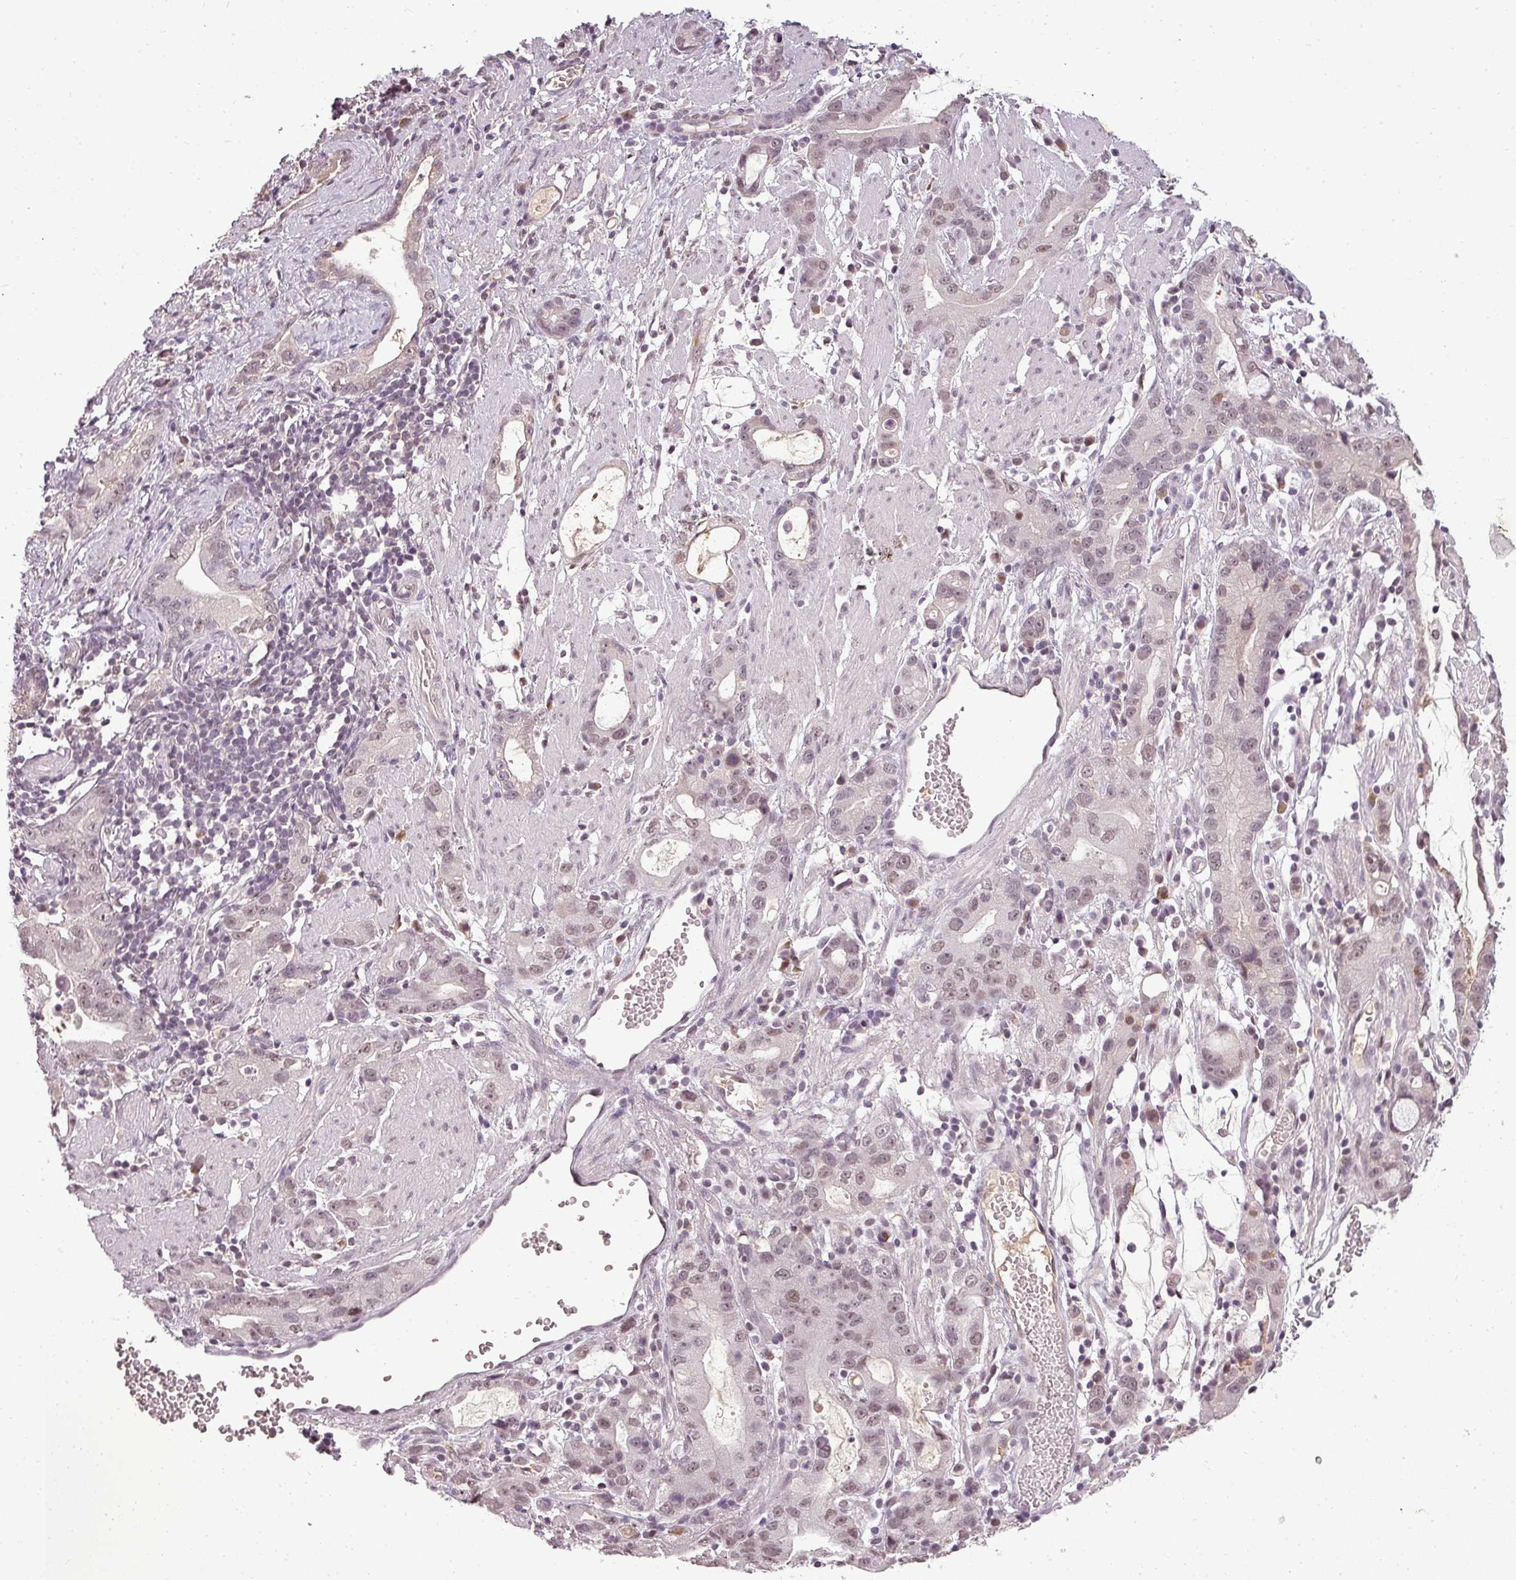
{"staining": {"intensity": "weak", "quantity": ">75%", "location": "nuclear"}, "tissue": "stomach cancer", "cell_type": "Tumor cells", "image_type": "cancer", "snomed": [{"axis": "morphology", "description": "Adenocarcinoma, NOS"}, {"axis": "topography", "description": "Stomach"}], "caption": "Immunohistochemical staining of human stomach adenocarcinoma displays low levels of weak nuclear protein staining in approximately >75% of tumor cells.", "gene": "BCAS3", "patient": {"sex": "male", "age": 55}}